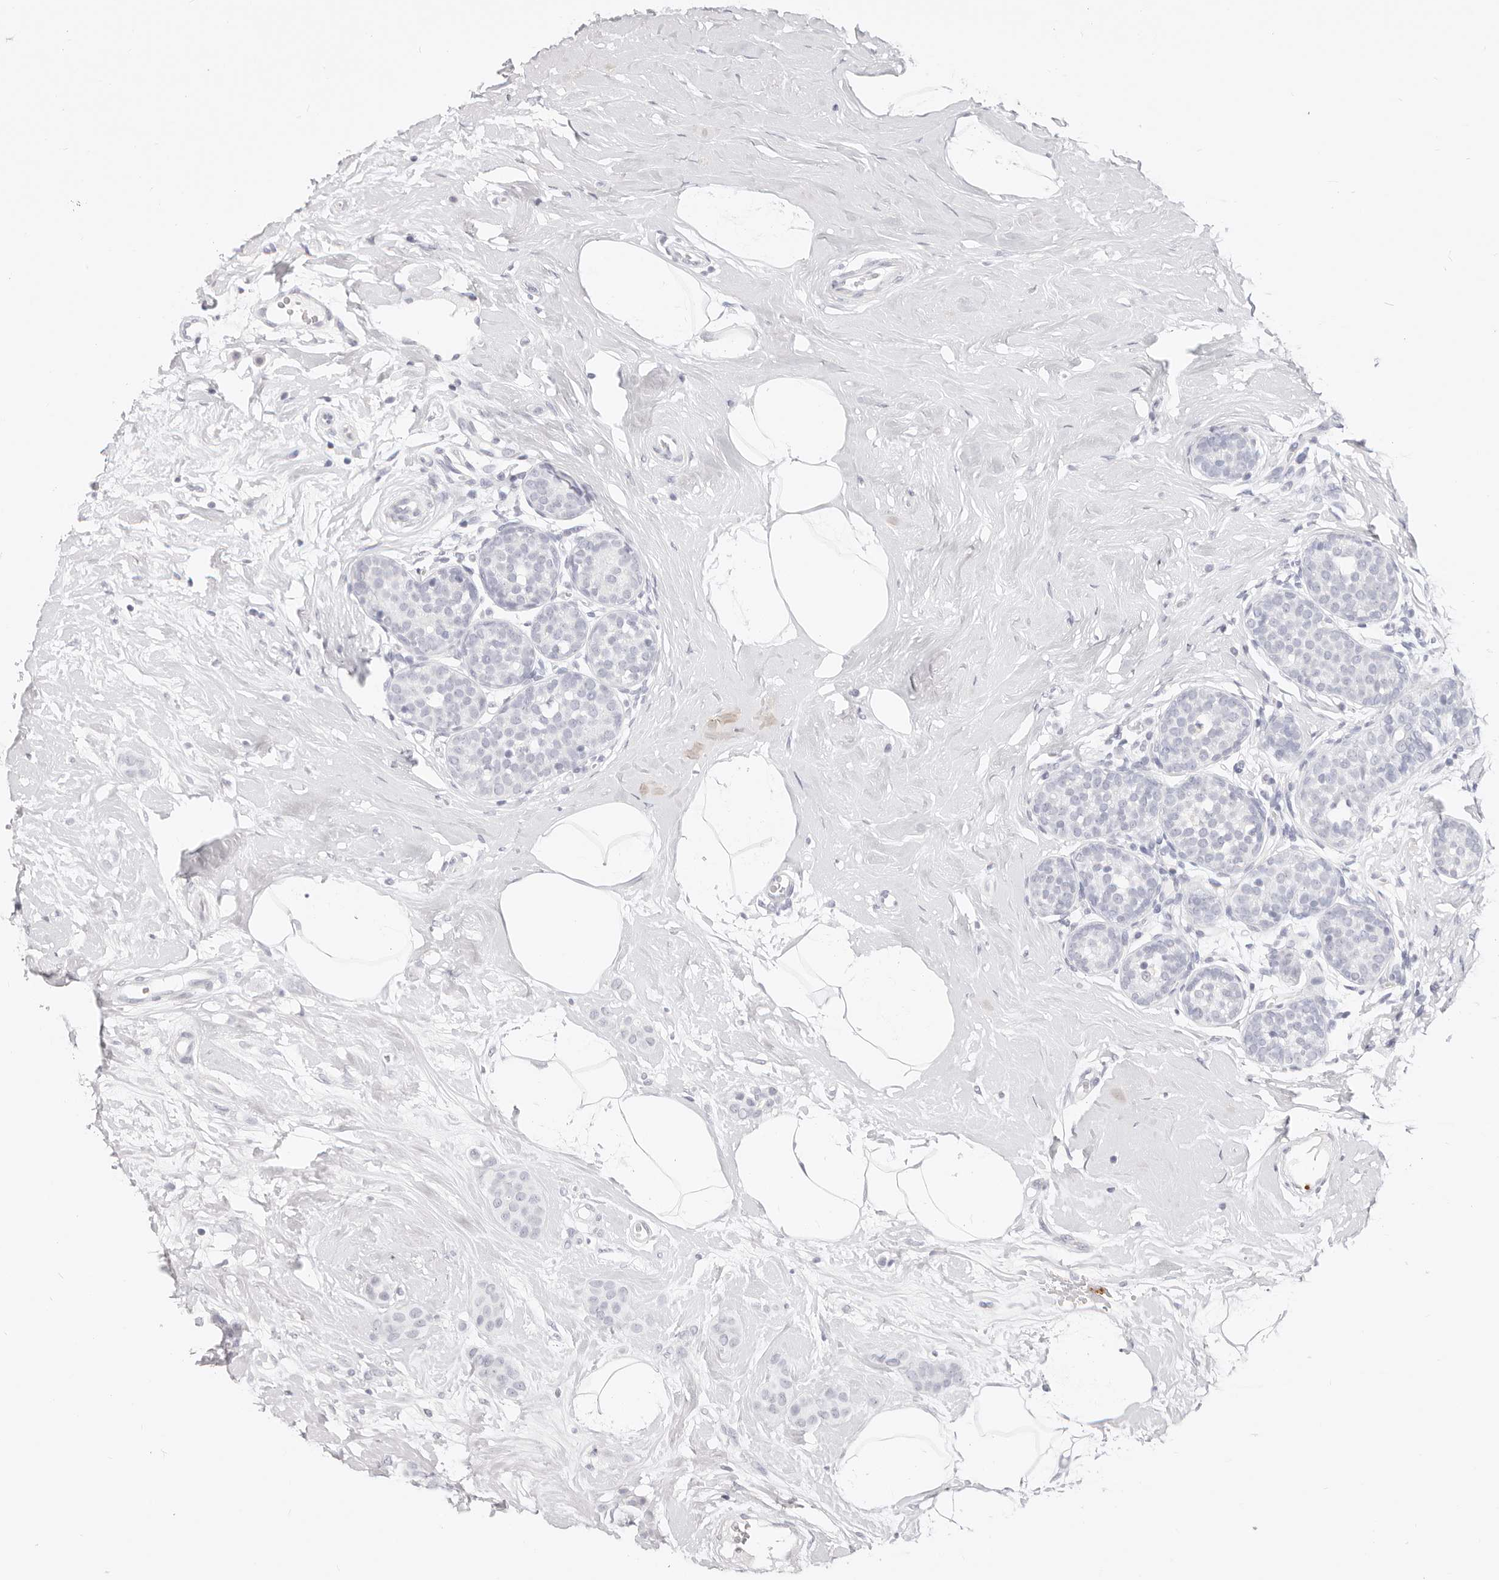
{"staining": {"intensity": "negative", "quantity": "none", "location": "none"}, "tissue": "breast cancer", "cell_type": "Tumor cells", "image_type": "cancer", "snomed": [{"axis": "morphology", "description": "Lobular carcinoma, in situ"}, {"axis": "morphology", "description": "Lobular carcinoma"}, {"axis": "topography", "description": "Breast"}], "caption": "Tumor cells show no significant staining in breast cancer (lobular carcinoma). The staining is performed using DAB (3,3'-diaminobenzidine) brown chromogen with nuclei counter-stained in using hematoxylin.", "gene": "CAMP", "patient": {"sex": "female", "age": 41}}